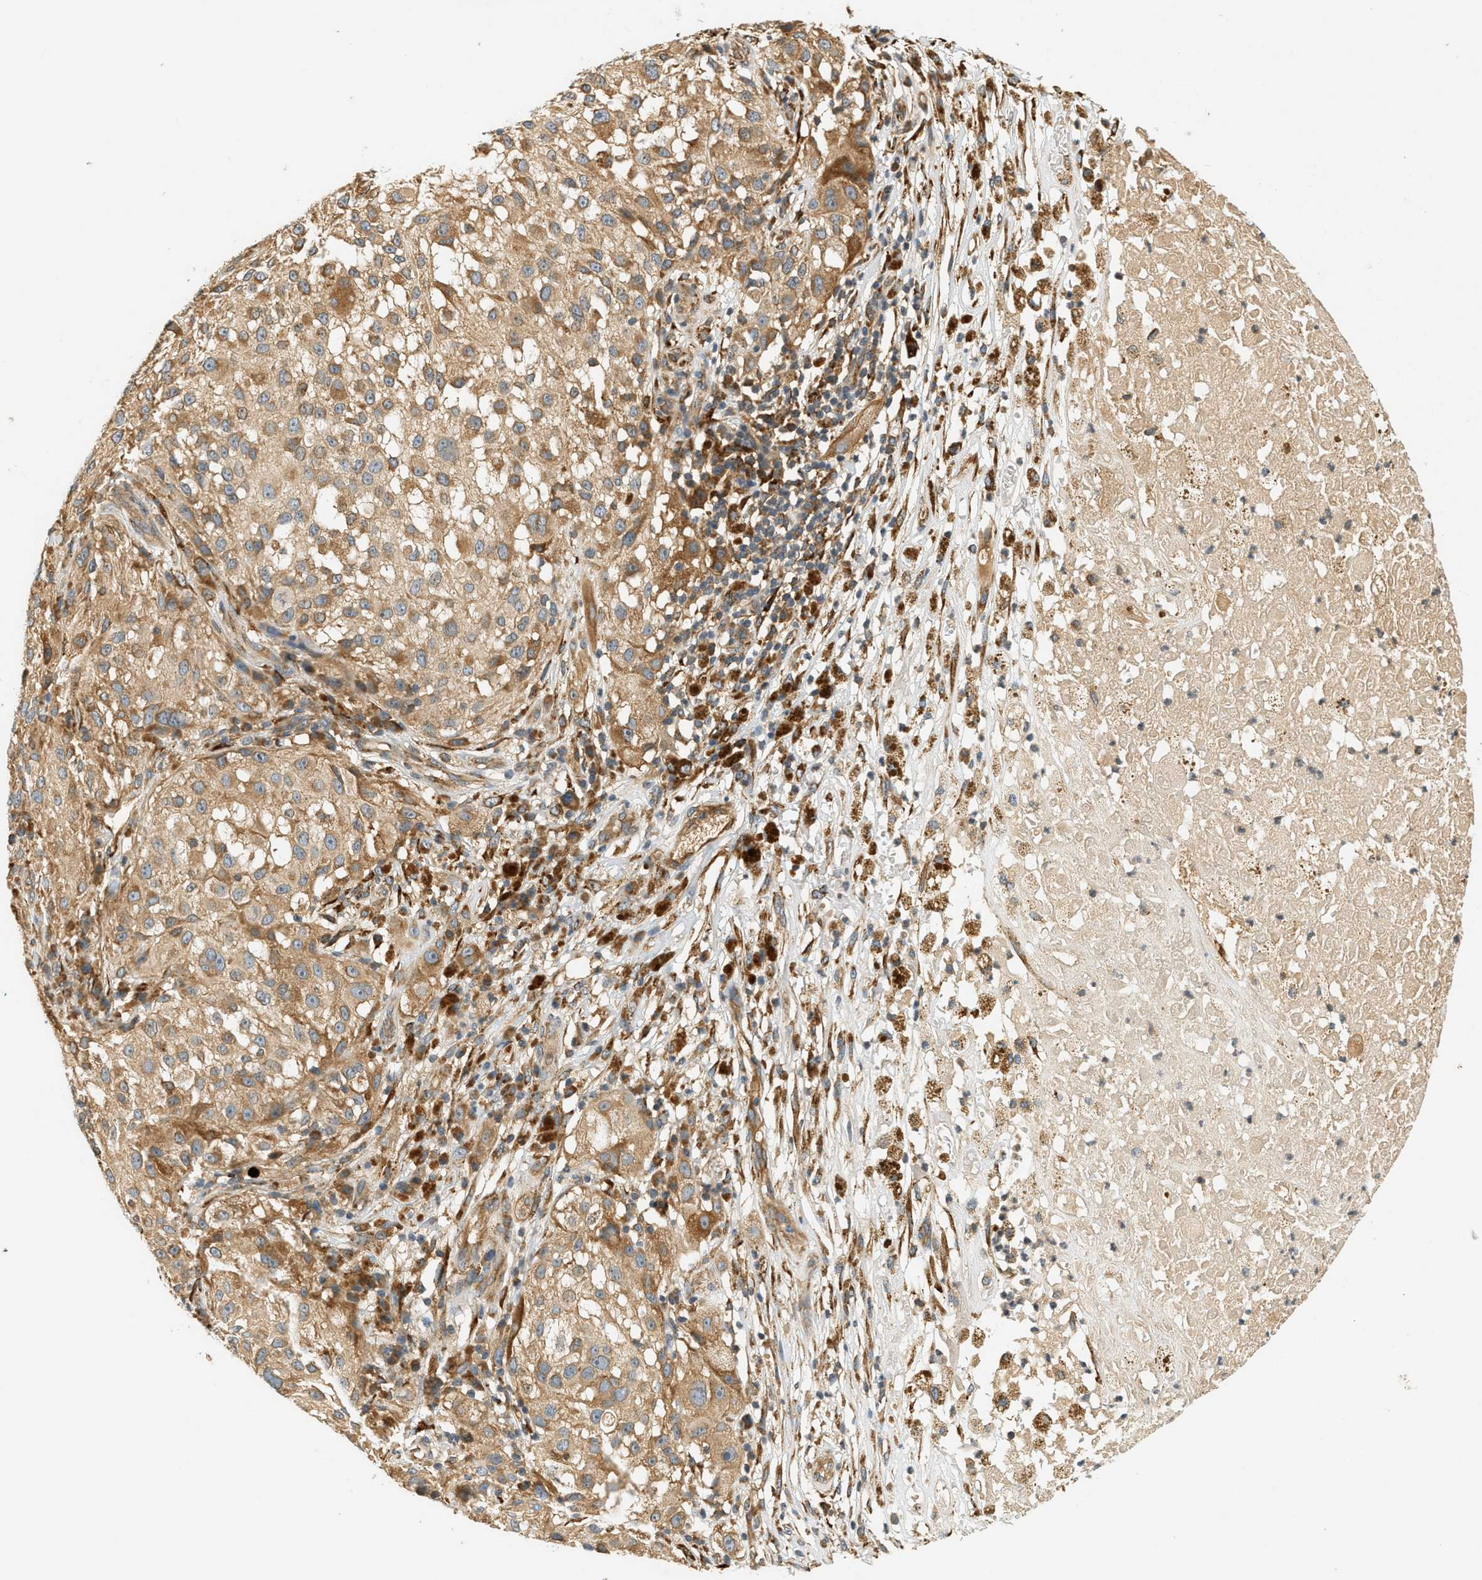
{"staining": {"intensity": "moderate", "quantity": ">75%", "location": "cytoplasmic/membranous"}, "tissue": "melanoma", "cell_type": "Tumor cells", "image_type": "cancer", "snomed": [{"axis": "morphology", "description": "Necrosis, NOS"}, {"axis": "morphology", "description": "Malignant melanoma, NOS"}, {"axis": "topography", "description": "Skin"}], "caption": "The histopathology image demonstrates immunohistochemical staining of malignant melanoma. There is moderate cytoplasmic/membranous positivity is appreciated in approximately >75% of tumor cells. Nuclei are stained in blue.", "gene": "PDK1", "patient": {"sex": "female", "age": 87}}